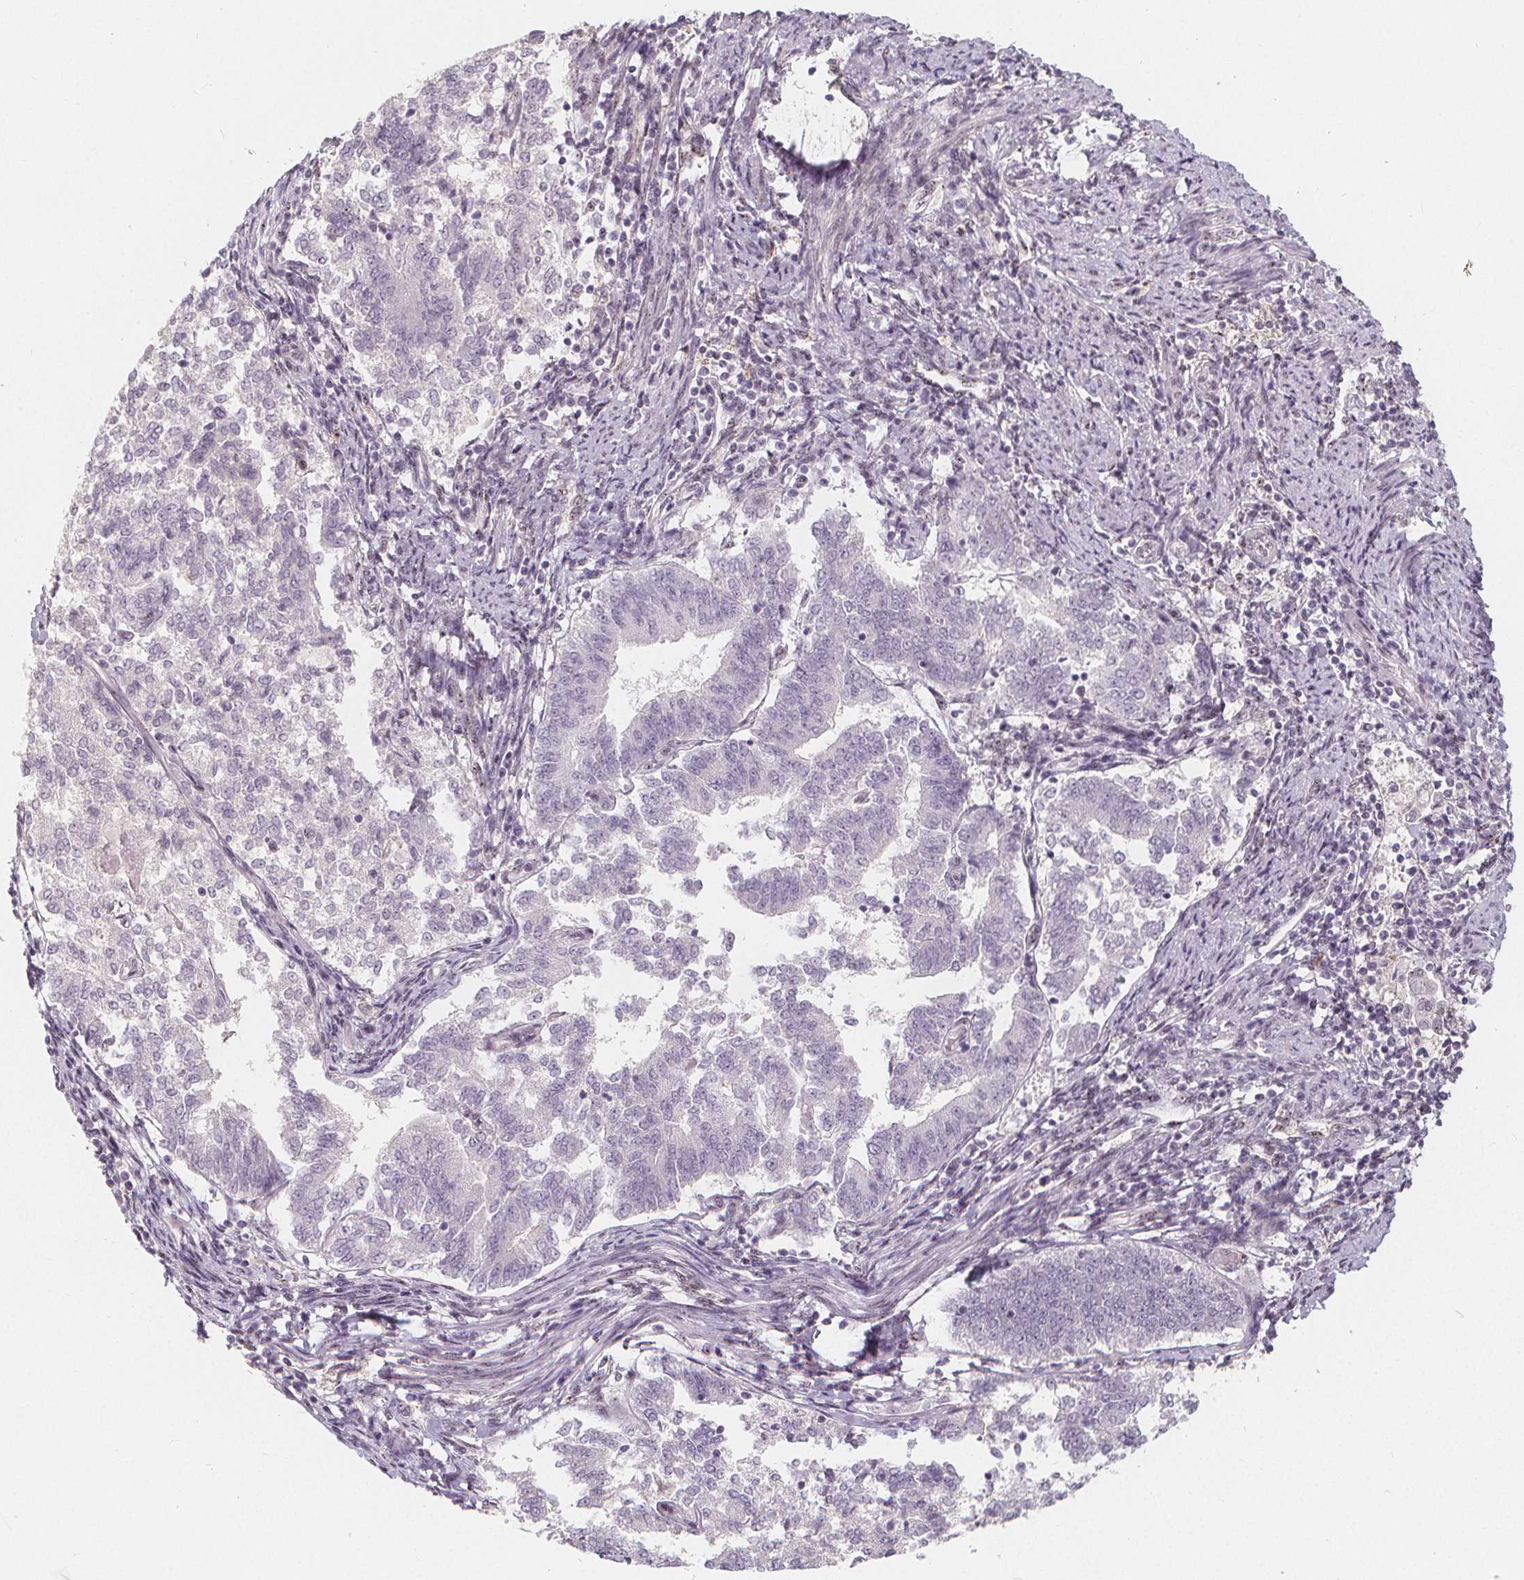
{"staining": {"intensity": "negative", "quantity": "none", "location": "none"}, "tissue": "endometrial cancer", "cell_type": "Tumor cells", "image_type": "cancer", "snomed": [{"axis": "morphology", "description": "Adenocarcinoma, NOS"}, {"axis": "topography", "description": "Endometrium"}], "caption": "Immunohistochemistry of human endometrial adenocarcinoma exhibits no expression in tumor cells.", "gene": "DRC3", "patient": {"sex": "female", "age": 65}}